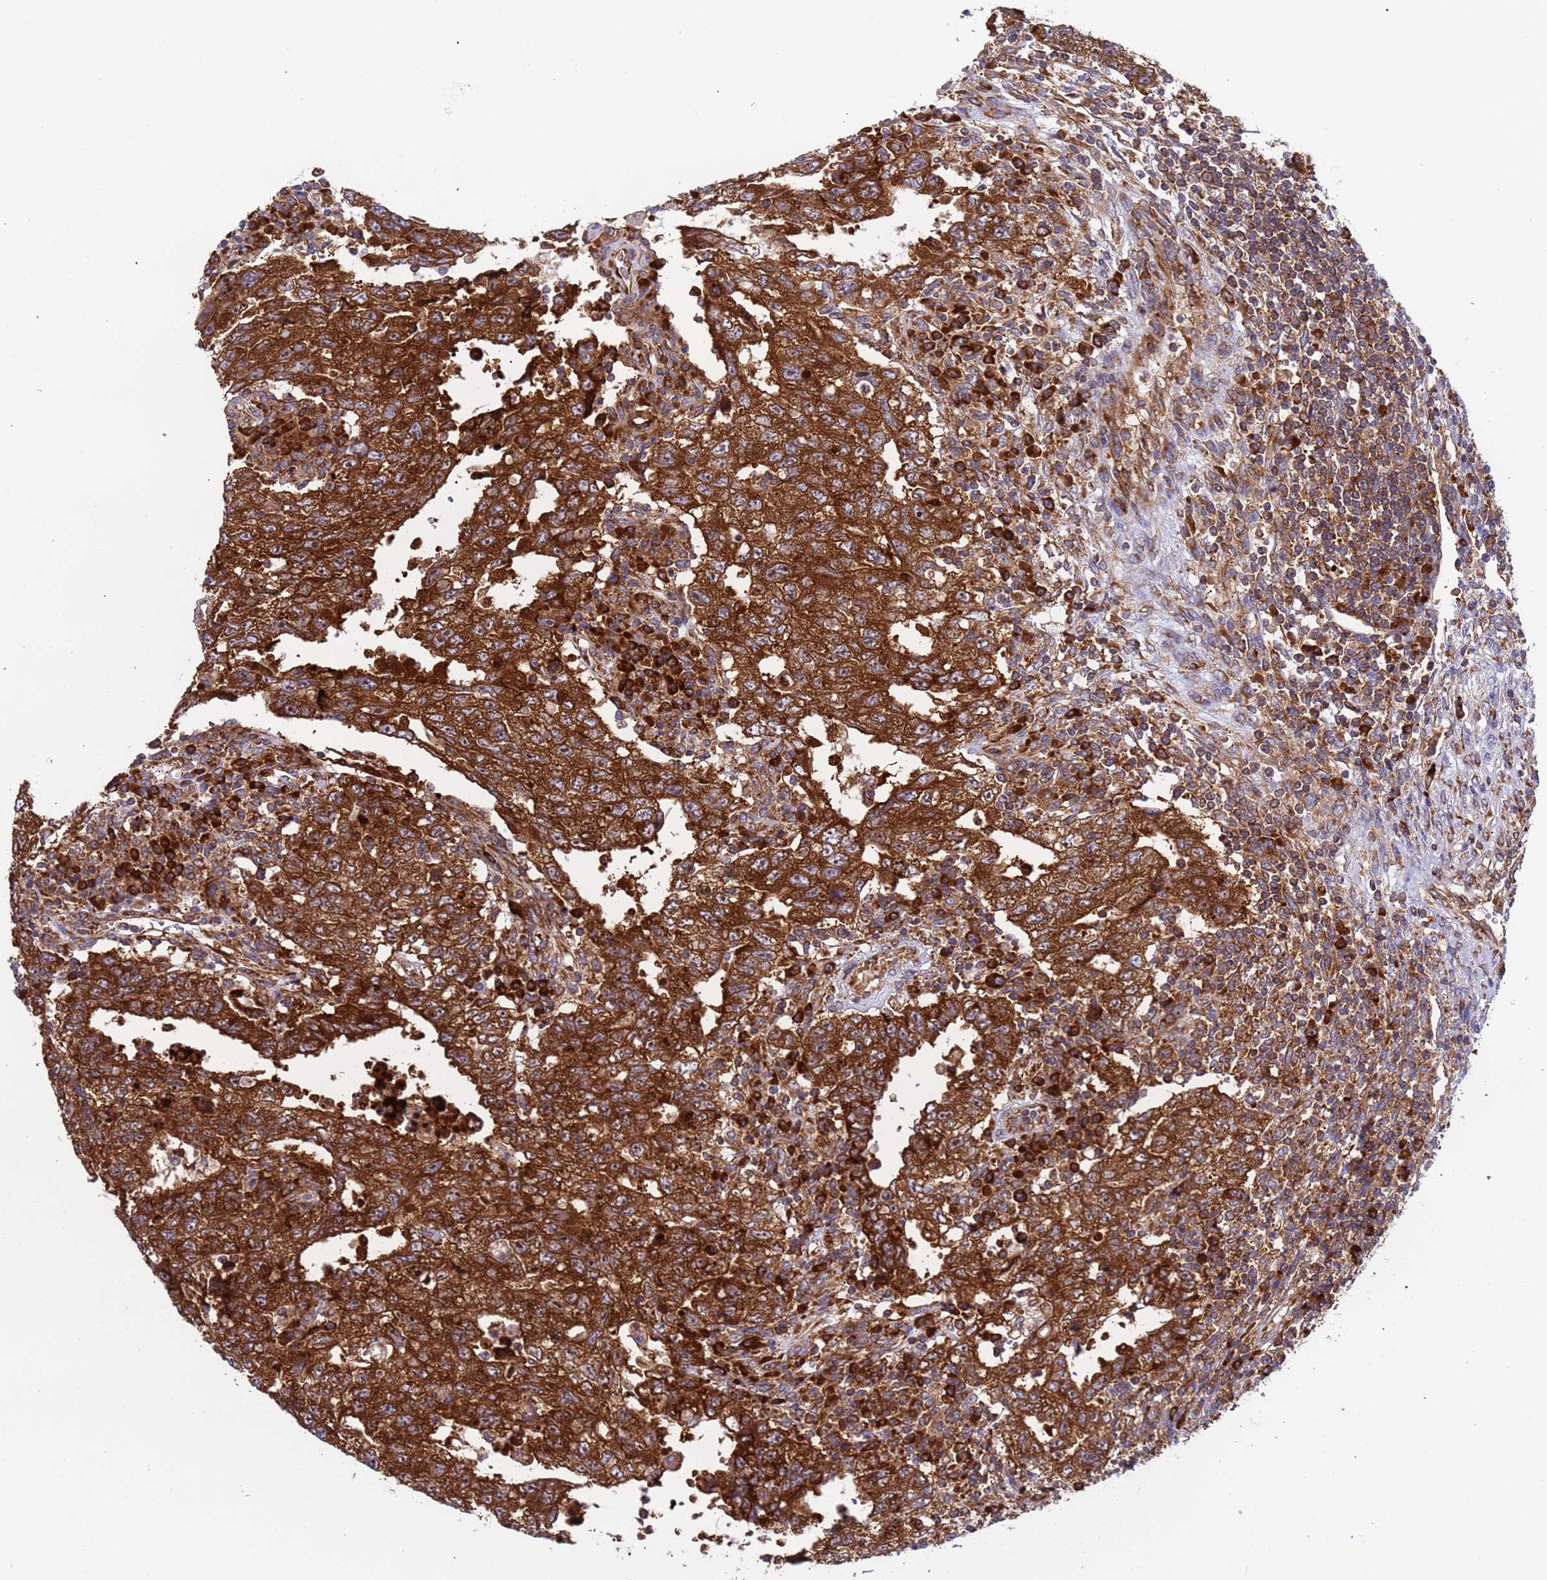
{"staining": {"intensity": "strong", "quantity": ">75%", "location": "cytoplasmic/membranous"}, "tissue": "testis cancer", "cell_type": "Tumor cells", "image_type": "cancer", "snomed": [{"axis": "morphology", "description": "Carcinoma, Embryonal, NOS"}, {"axis": "topography", "description": "Testis"}], "caption": "IHC histopathology image of neoplastic tissue: embryonal carcinoma (testis) stained using immunohistochemistry (IHC) exhibits high levels of strong protein expression localized specifically in the cytoplasmic/membranous of tumor cells, appearing as a cytoplasmic/membranous brown color.", "gene": "RPL36", "patient": {"sex": "male", "age": 26}}